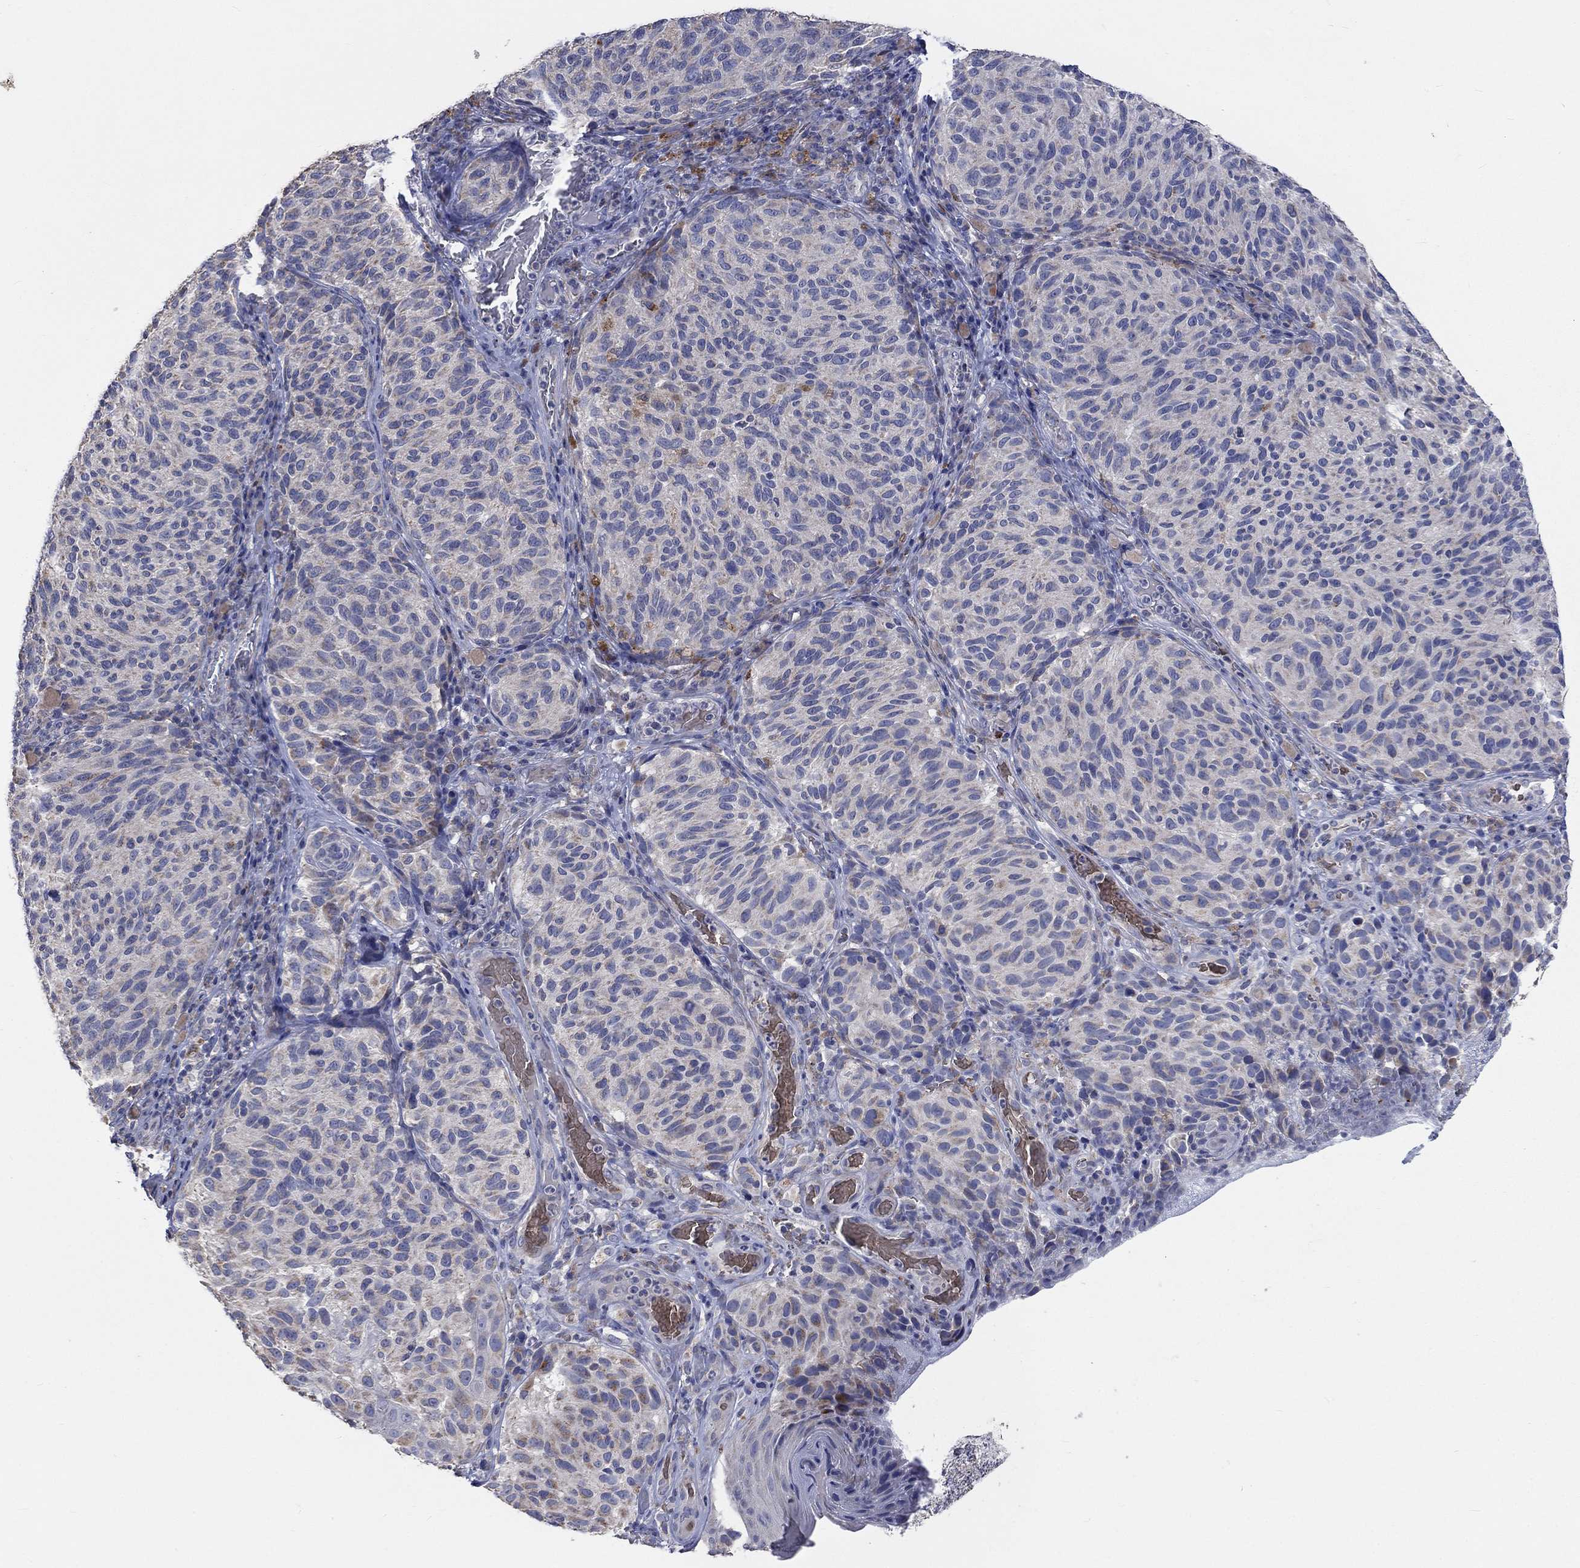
{"staining": {"intensity": "negative", "quantity": "none", "location": "none"}, "tissue": "melanoma", "cell_type": "Tumor cells", "image_type": "cancer", "snomed": [{"axis": "morphology", "description": "Malignant melanoma, NOS"}, {"axis": "topography", "description": "Skin"}], "caption": "This is a image of IHC staining of malignant melanoma, which shows no expression in tumor cells.", "gene": "UGT8", "patient": {"sex": "female", "age": 73}}